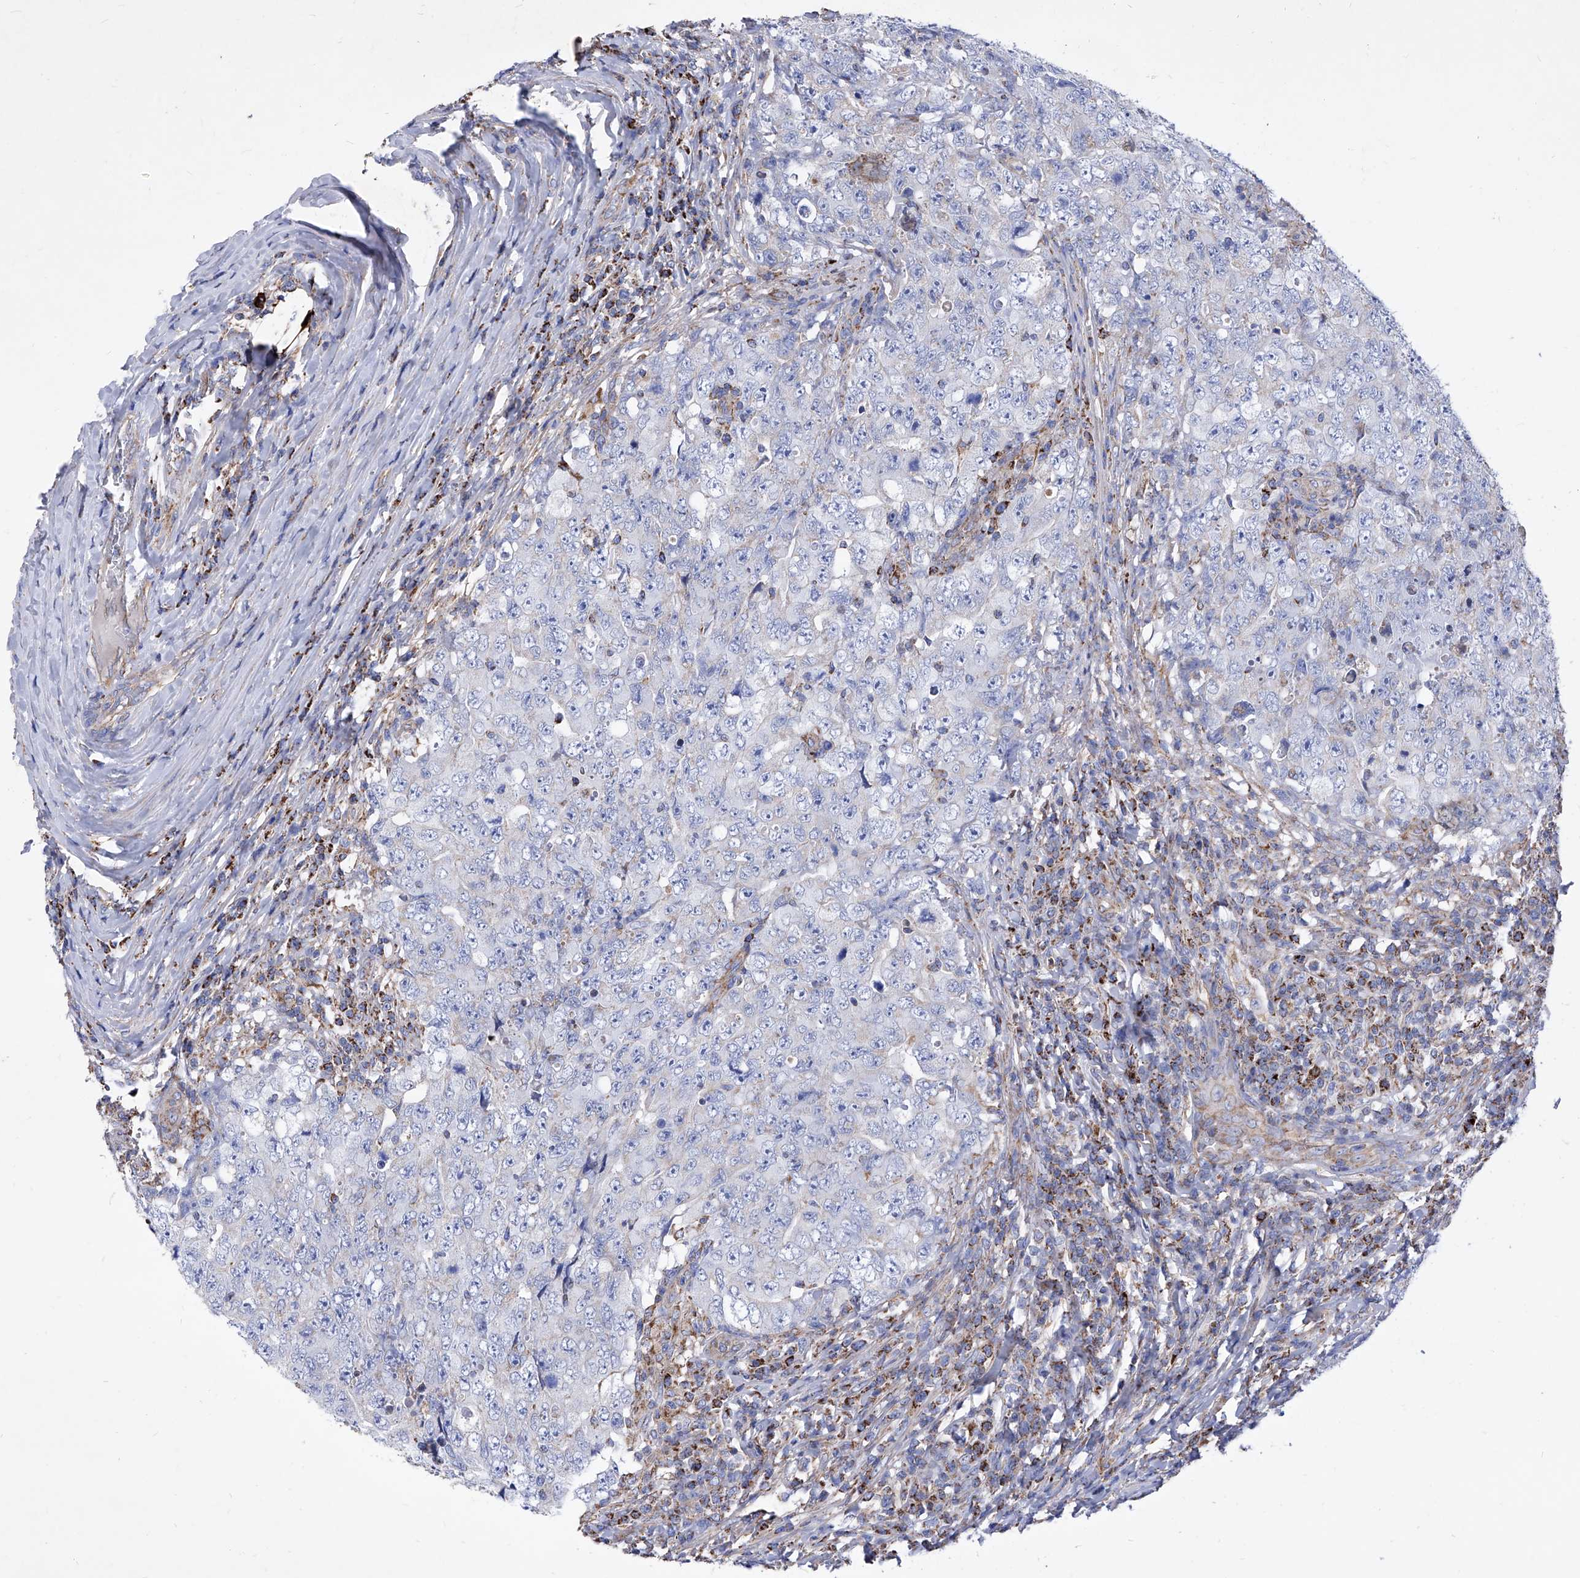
{"staining": {"intensity": "negative", "quantity": "none", "location": "none"}, "tissue": "testis cancer", "cell_type": "Tumor cells", "image_type": "cancer", "snomed": [{"axis": "morphology", "description": "Carcinoma, Embryonal, NOS"}, {"axis": "topography", "description": "Testis"}], "caption": "The histopathology image demonstrates no staining of tumor cells in testis cancer.", "gene": "HRNR", "patient": {"sex": "male", "age": 26}}